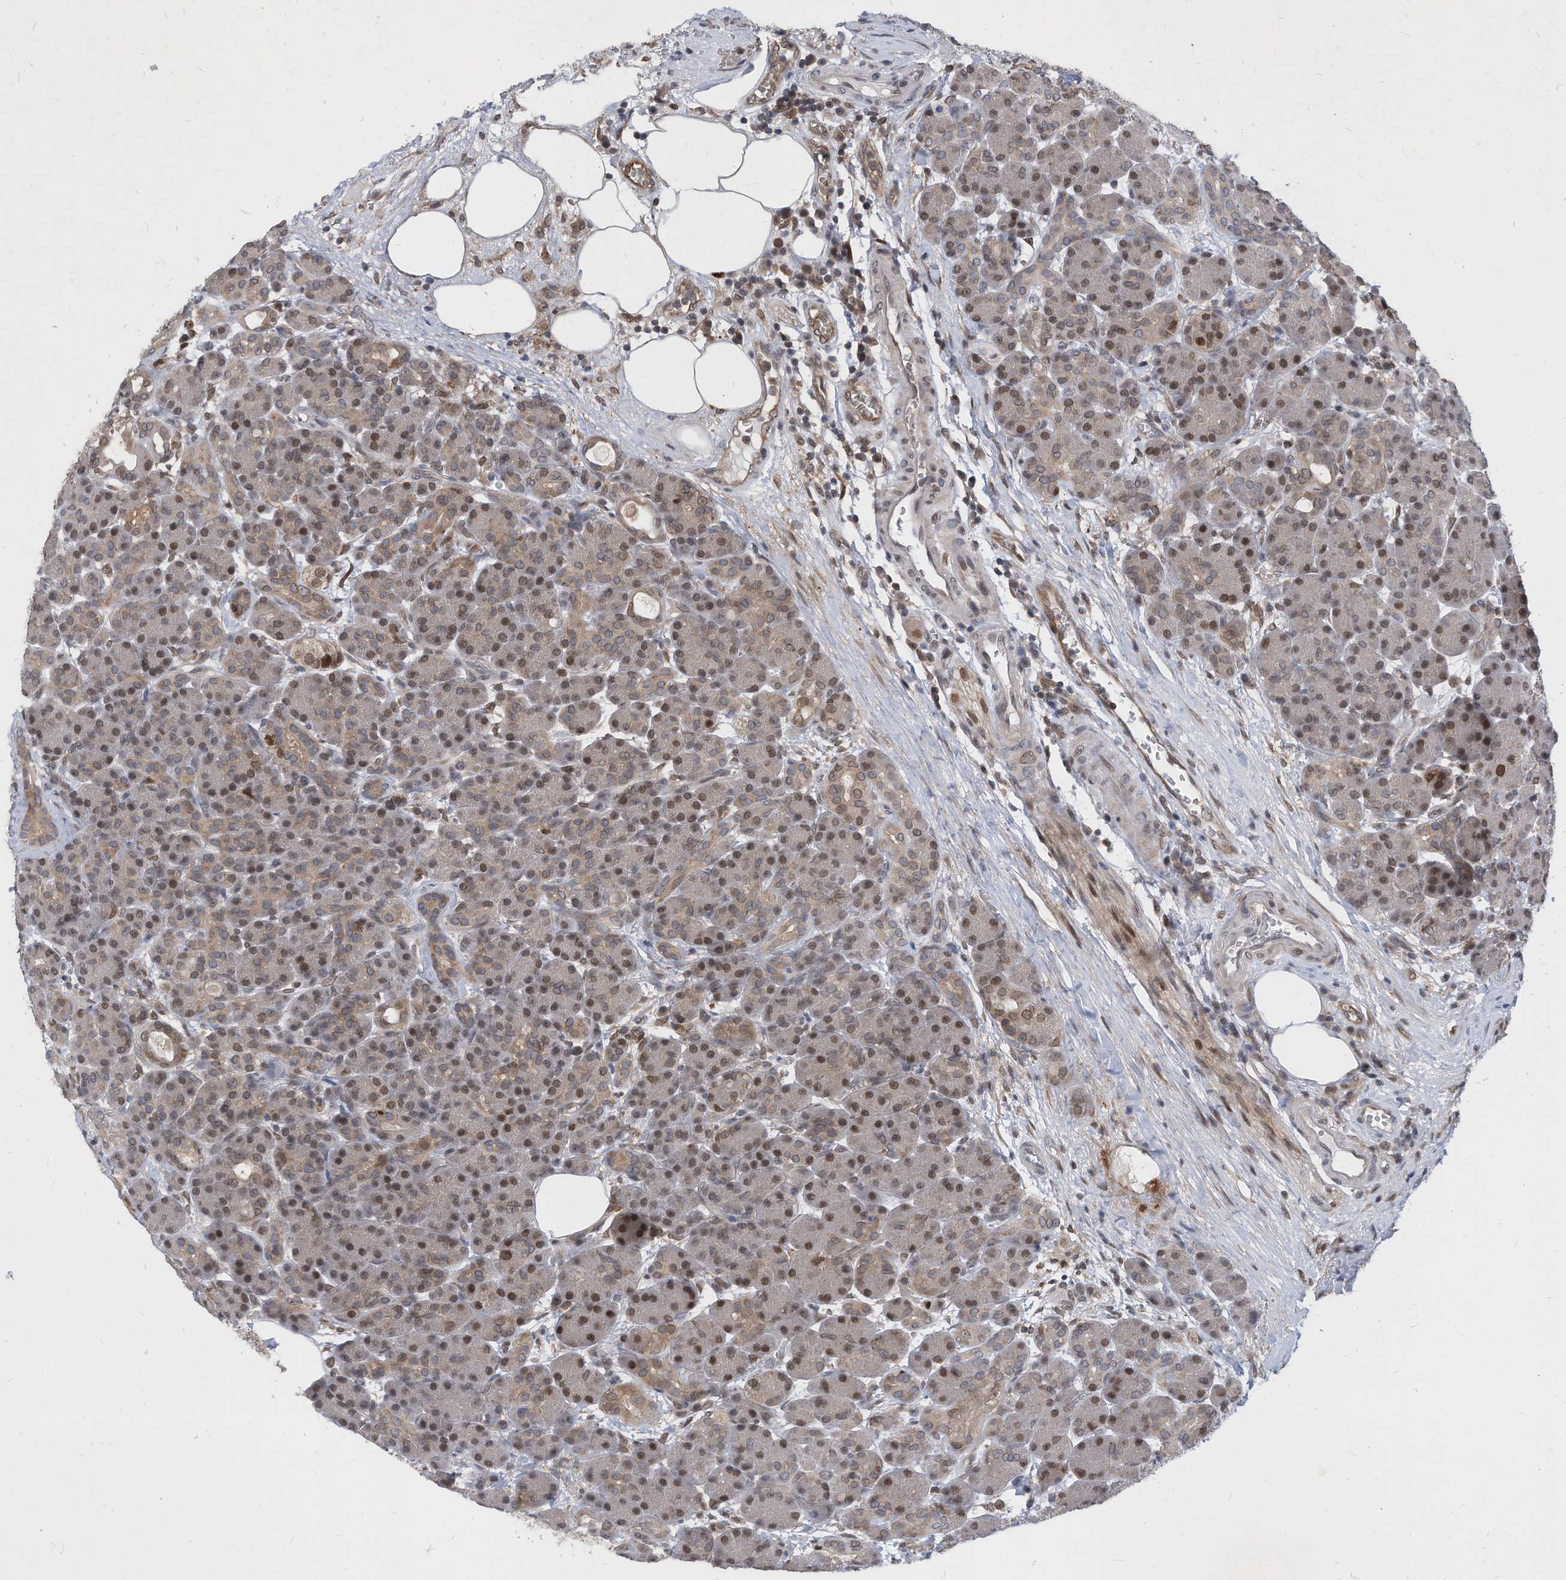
{"staining": {"intensity": "moderate", "quantity": "25%-75%", "location": "cytoplasmic/membranous,nuclear"}, "tissue": "pancreas", "cell_type": "Exocrine glandular cells", "image_type": "normal", "snomed": [{"axis": "morphology", "description": "Normal tissue, NOS"}, {"axis": "topography", "description": "Pancreas"}], "caption": "Moderate cytoplasmic/membranous,nuclear protein staining is identified in approximately 25%-75% of exocrine glandular cells in pancreas. The staining is performed using DAB (3,3'-diaminobenzidine) brown chromogen to label protein expression. The nuclei are counter-stained blue using hematoxylin.", "gene": "KPNB1", "patient": {"sex": "male", "age": 63}}